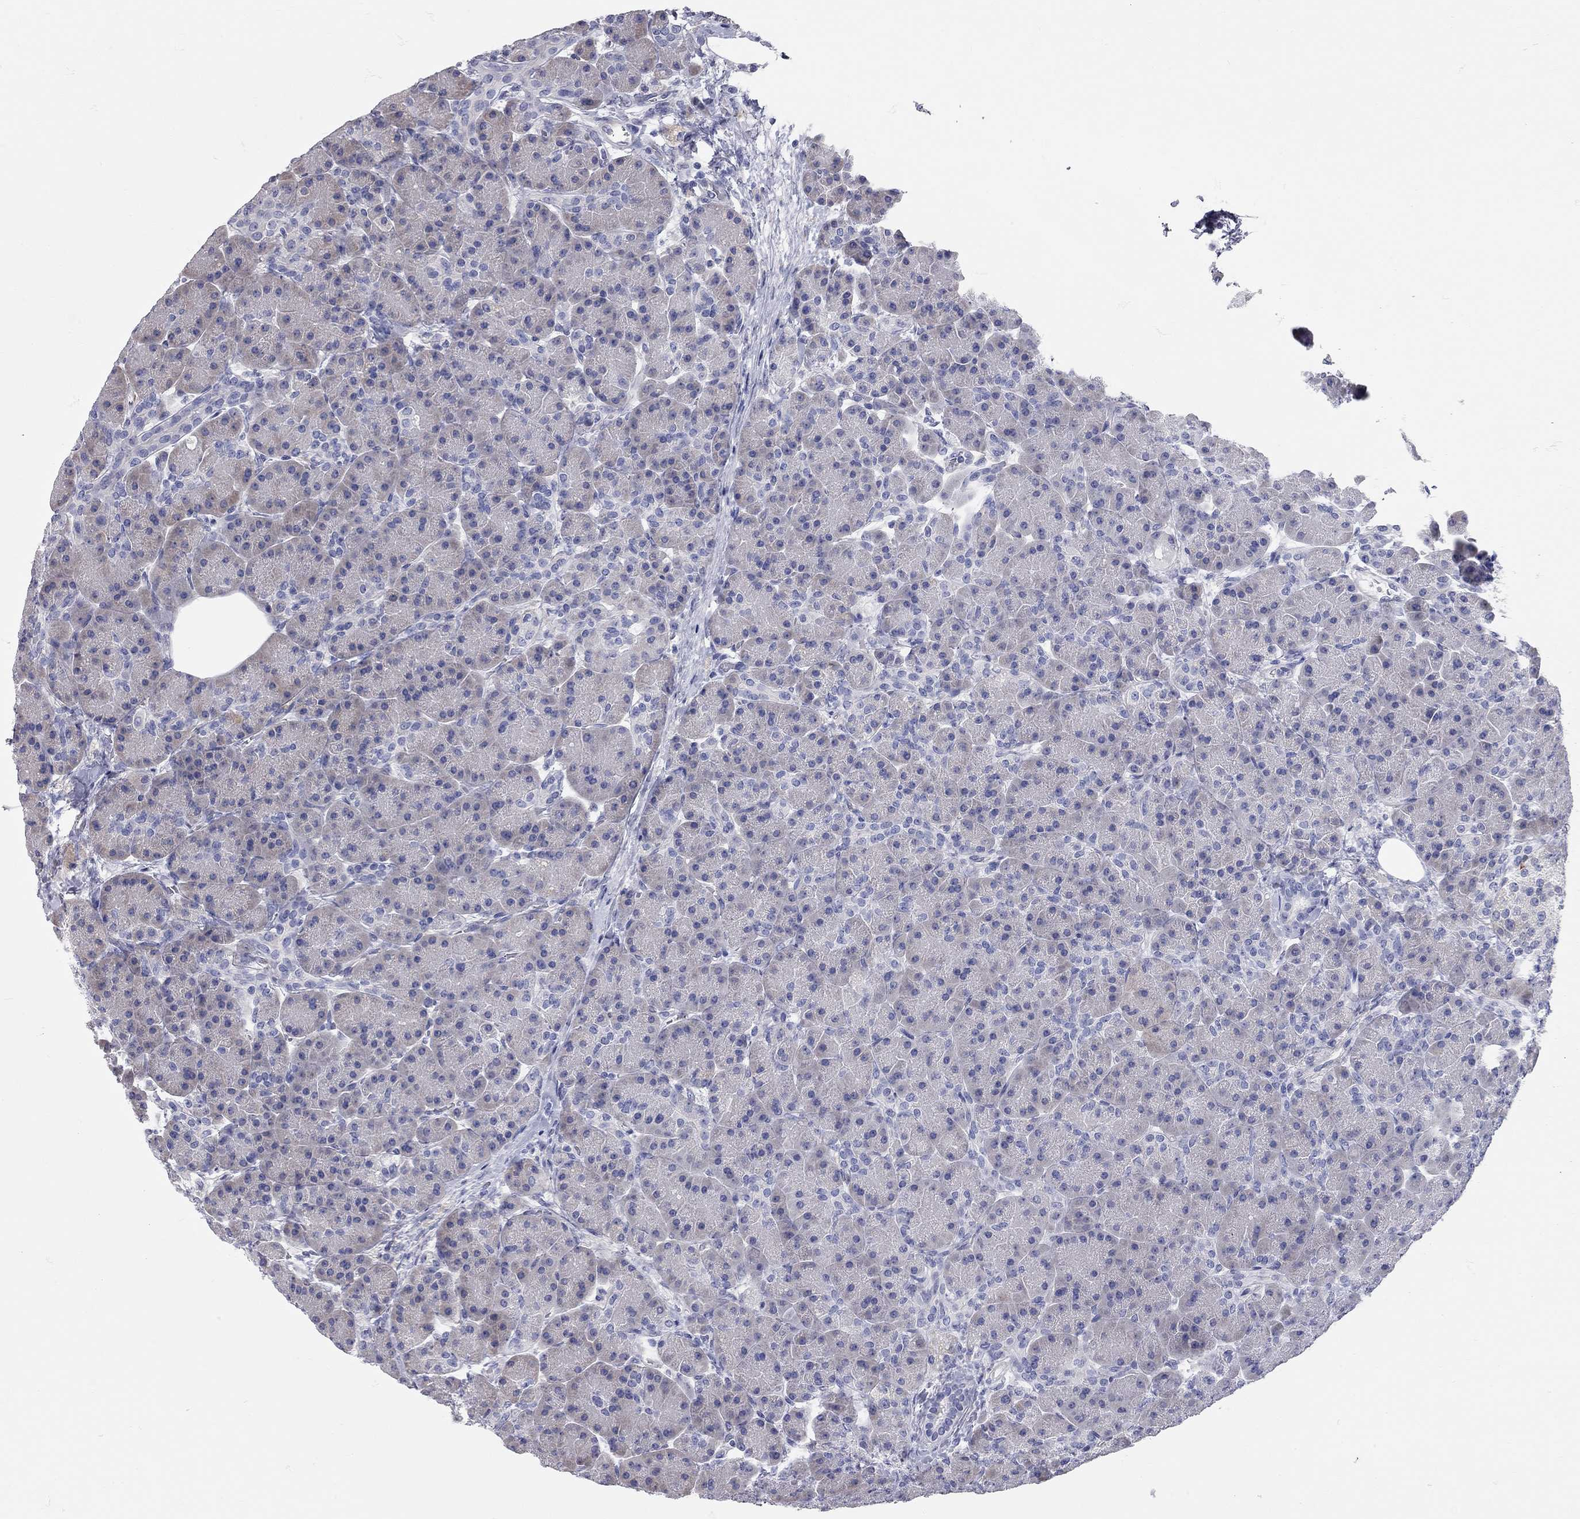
{"staining": {"intensity": "negative", "quantity": "none", "location": "none"}, "tissue": "pancreas", "cell_type": "Exocrine glandular cells", "image_type": "normal", "snomed": [{"axis": "morphology", "description": "Normal tissue, NOS"}, {"axis": "topography", "description": "Pancreas"}], "caption": "Immunohistochemistry (IHC) photomicrograph of unremarkable pancreas: pancreas stained with DAB displays no significant protein positivity in exocrine glandular cells.", "gene": "XAGE2", "patient": {"sex": "female", "age": 63}}